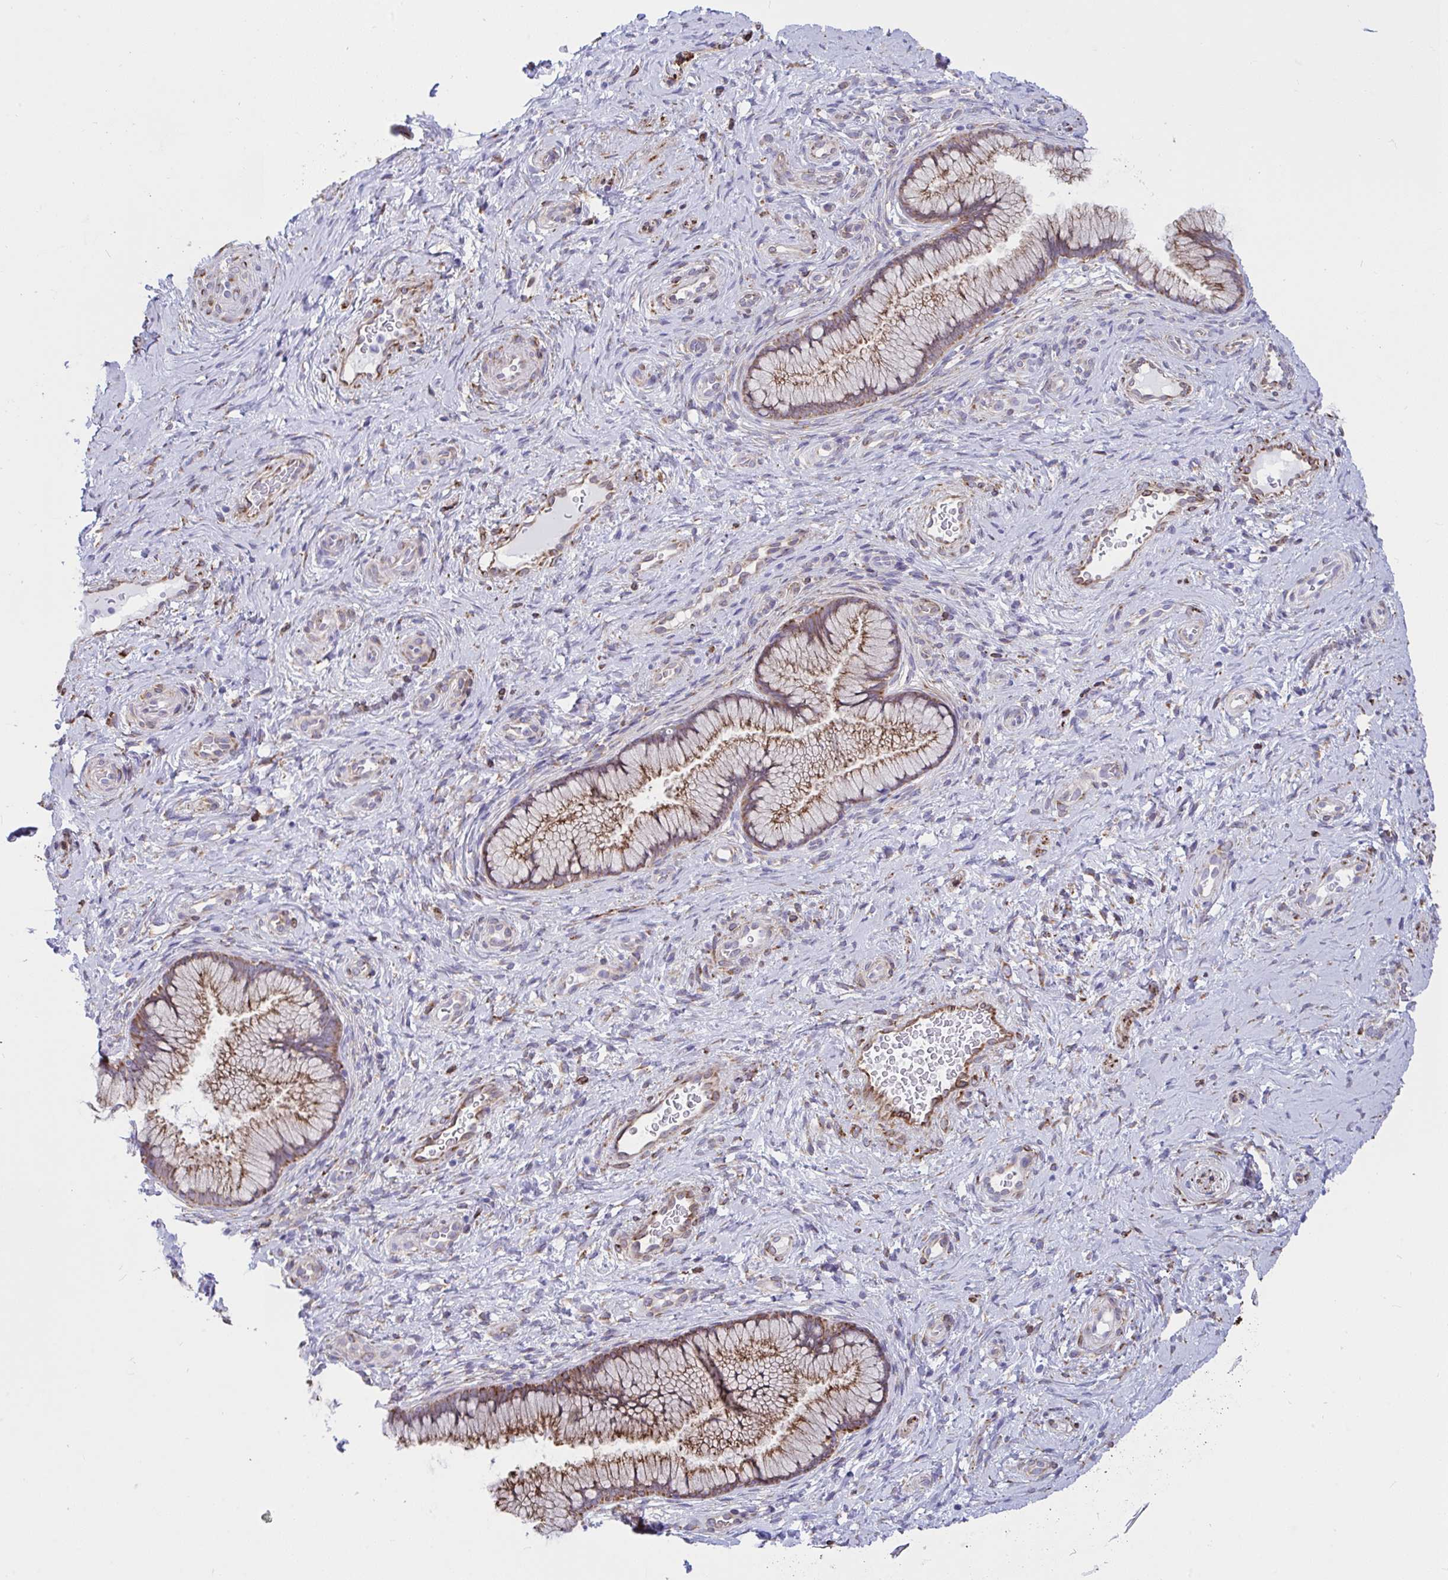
{"staining": {"intensity": "moderate", "quantity": ">75%", "location": "cytoplasmic/membranous"}, "tissue": "cervix", "cell_type": "Glandular cells", "image_type": "normal", "snomed": [{"axis": "morphology", "description": "Normal tissue, NOS"}, {"axis": "topography", "description": "Cervix"}], "caption": "About >75% of glandular cells in unremarkable human cervix show moderate cytoplasmic/membranous protein positivity as visualized by brown immunohistochemical staining.", "gene": "ASPH", "patient": {"sex": "female", "age": 34}}